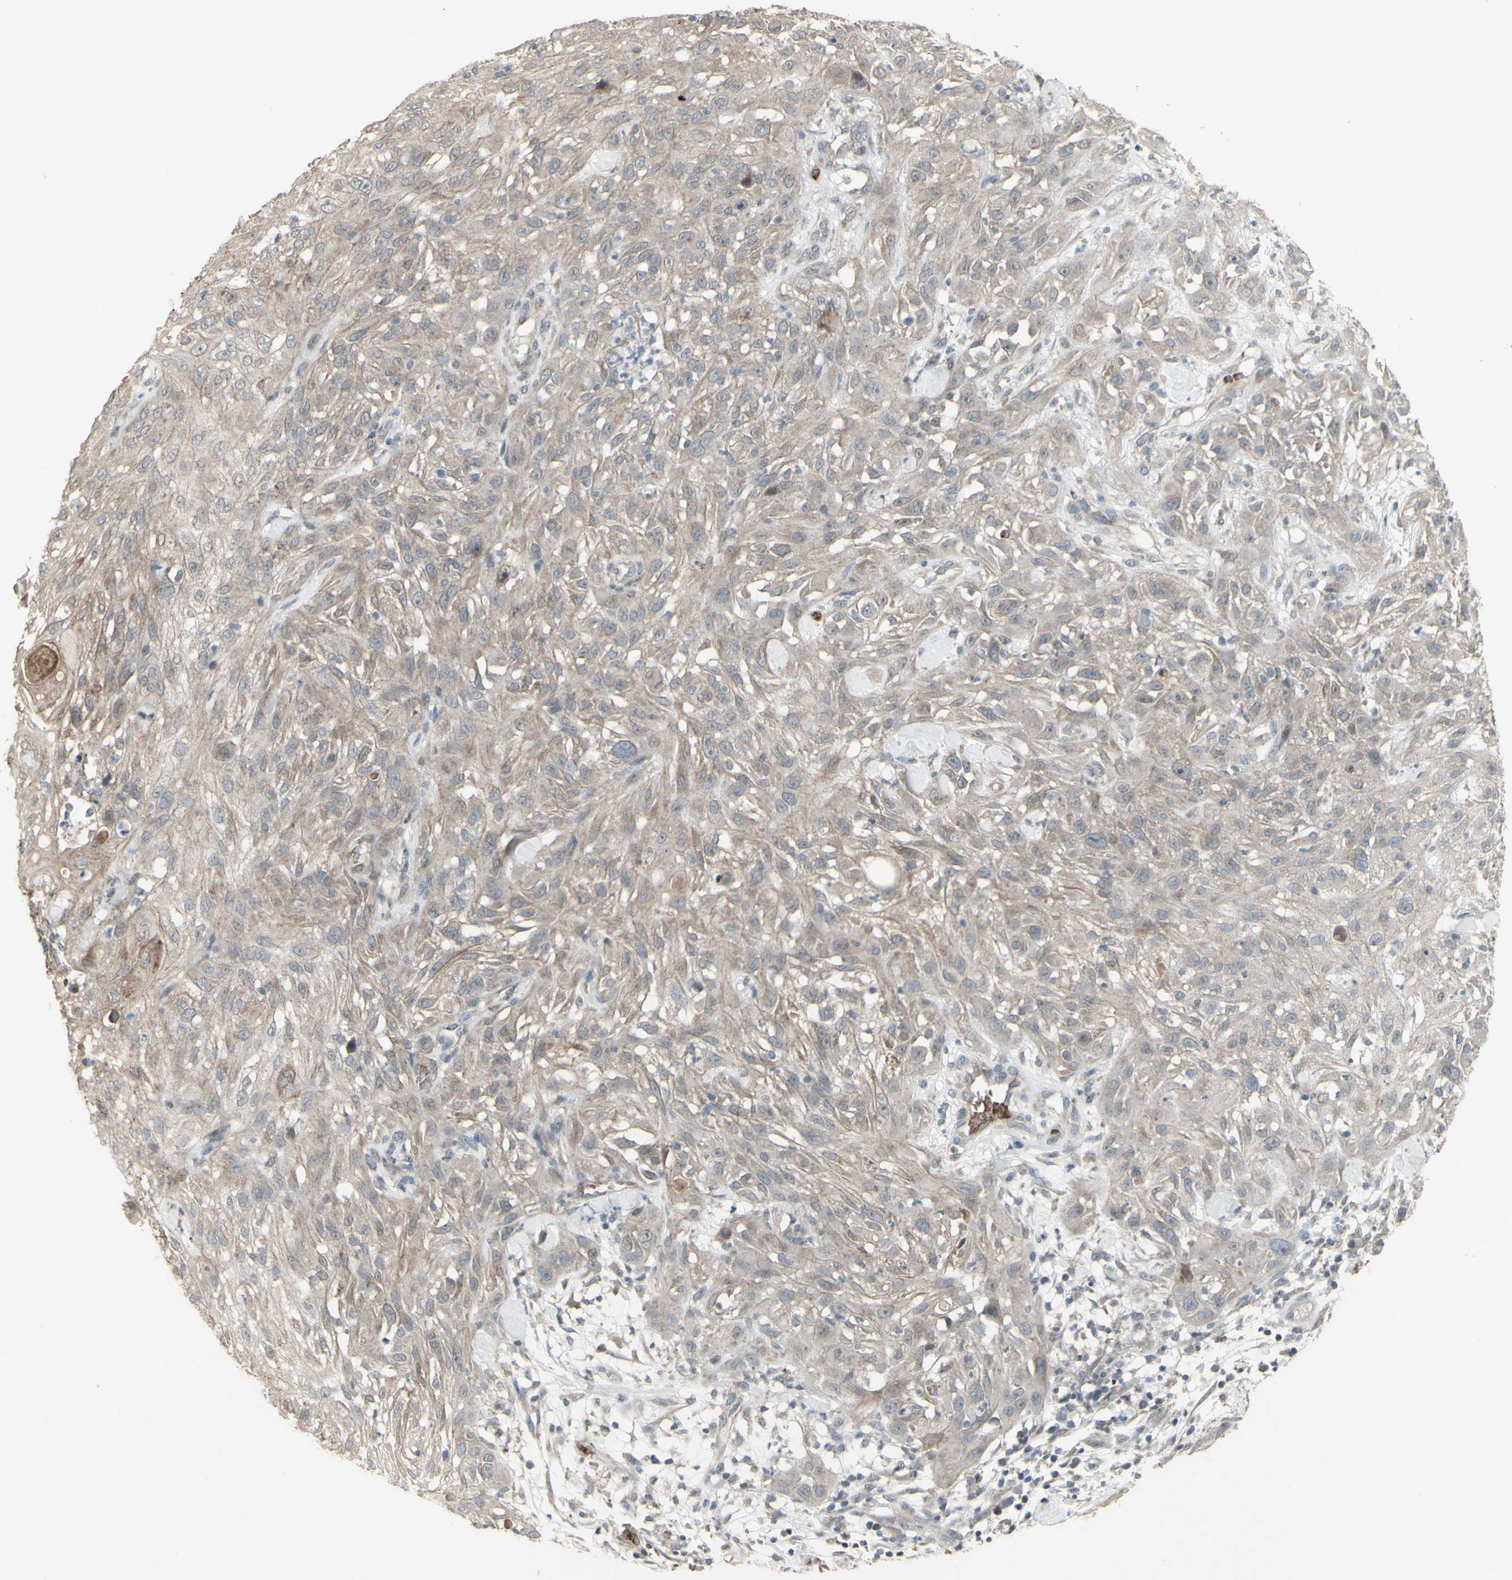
{"staining": {"intensity": "weak", "quantity": ">75%", "location": "cytoplasmic/membranous"}, "tissue": "skin cancer", "cell_type": "Tumor cells", "image_type": "cancer", "snomed": [{"axis": "morphology", "description": "Squamous cell carcinoma, NOS"}, {"axis": "topography", "description": "Skin"}], "caption": "Brown immunohistochemical staining in squamous cell carcinoma (skin) exhibits weak cytoplasmic/membranous staining in about >75% of tumor cells.", "gene": "GRAMD1B", "patient": {"sex": "male", "age": 75}}